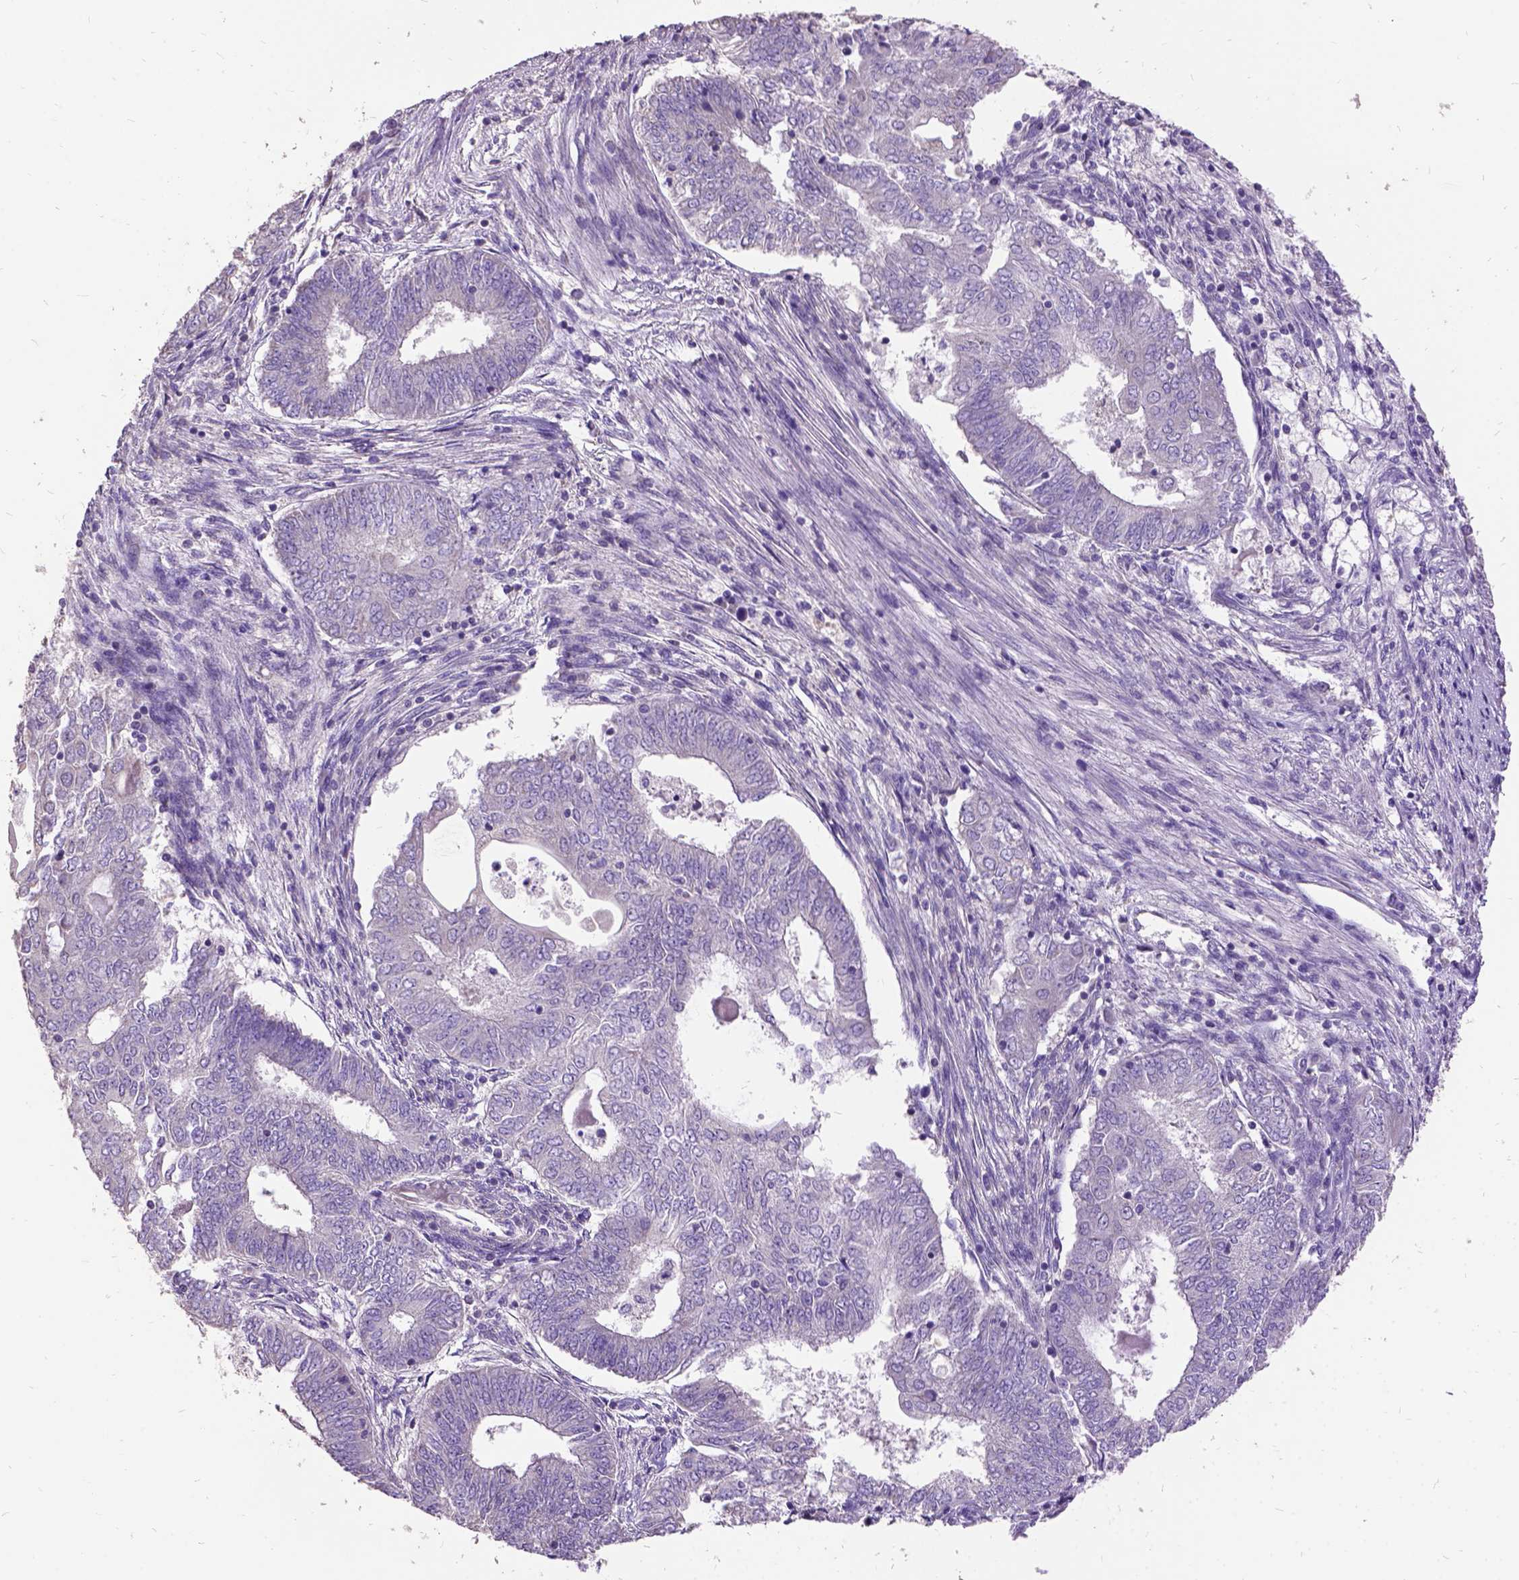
{"staining": {"intensity": "negative", "quantity": "none", "location": "none"}, "tissue": "endometrial cancer", "cell_type": "Tumor cells", "image_type": "cancer", "snomed": [{"axis": "morphology", "description": "Adenocarcinoma, NOS"}, {"axis": "topography", "description": "Endometrium"}], "caption": "An image of endometrial cancer (adenocarcinoma) stained for a protein displays no brown staining in tumor cells.", "gene": "DQX1", "patient": {"sex": "female", "age": 62}}